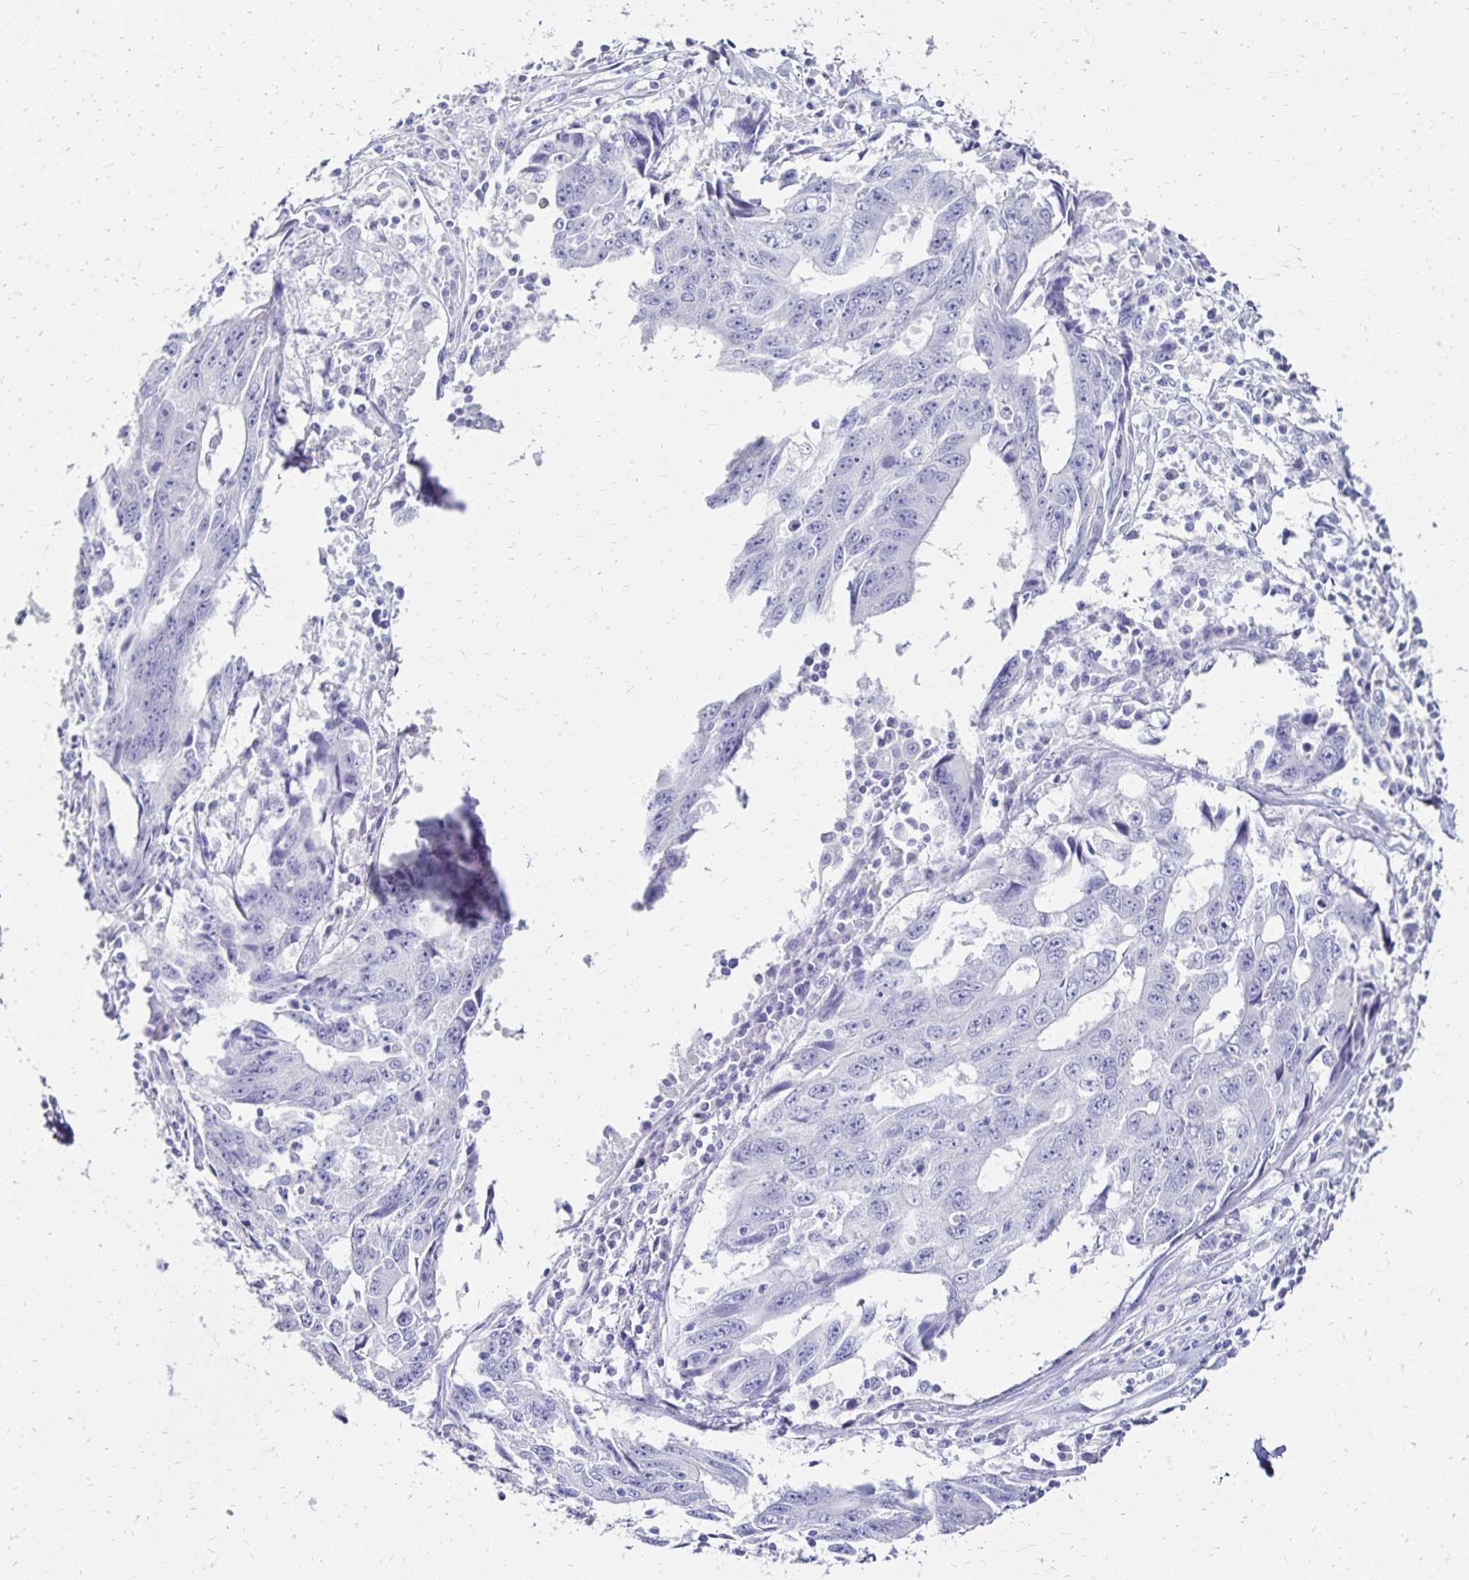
{"staining": {"intensity": "negative", "quantity": "none", "location": "none"}, "tissue": "liver cancer", "cell_type": "Tumor cells", "image_type": "cancer", "snomed": [{"axis": "morphology", "description": "Cholangiocarcinoma"}, {"axis": "topography", "description": "Liver"}], "caption": "Image shows no protein expression in tumor cells of cholangiocarcinoma (liver) tissue.", "gene": "DYNLT4", "patient": {"sex": "male", "age": 65}}